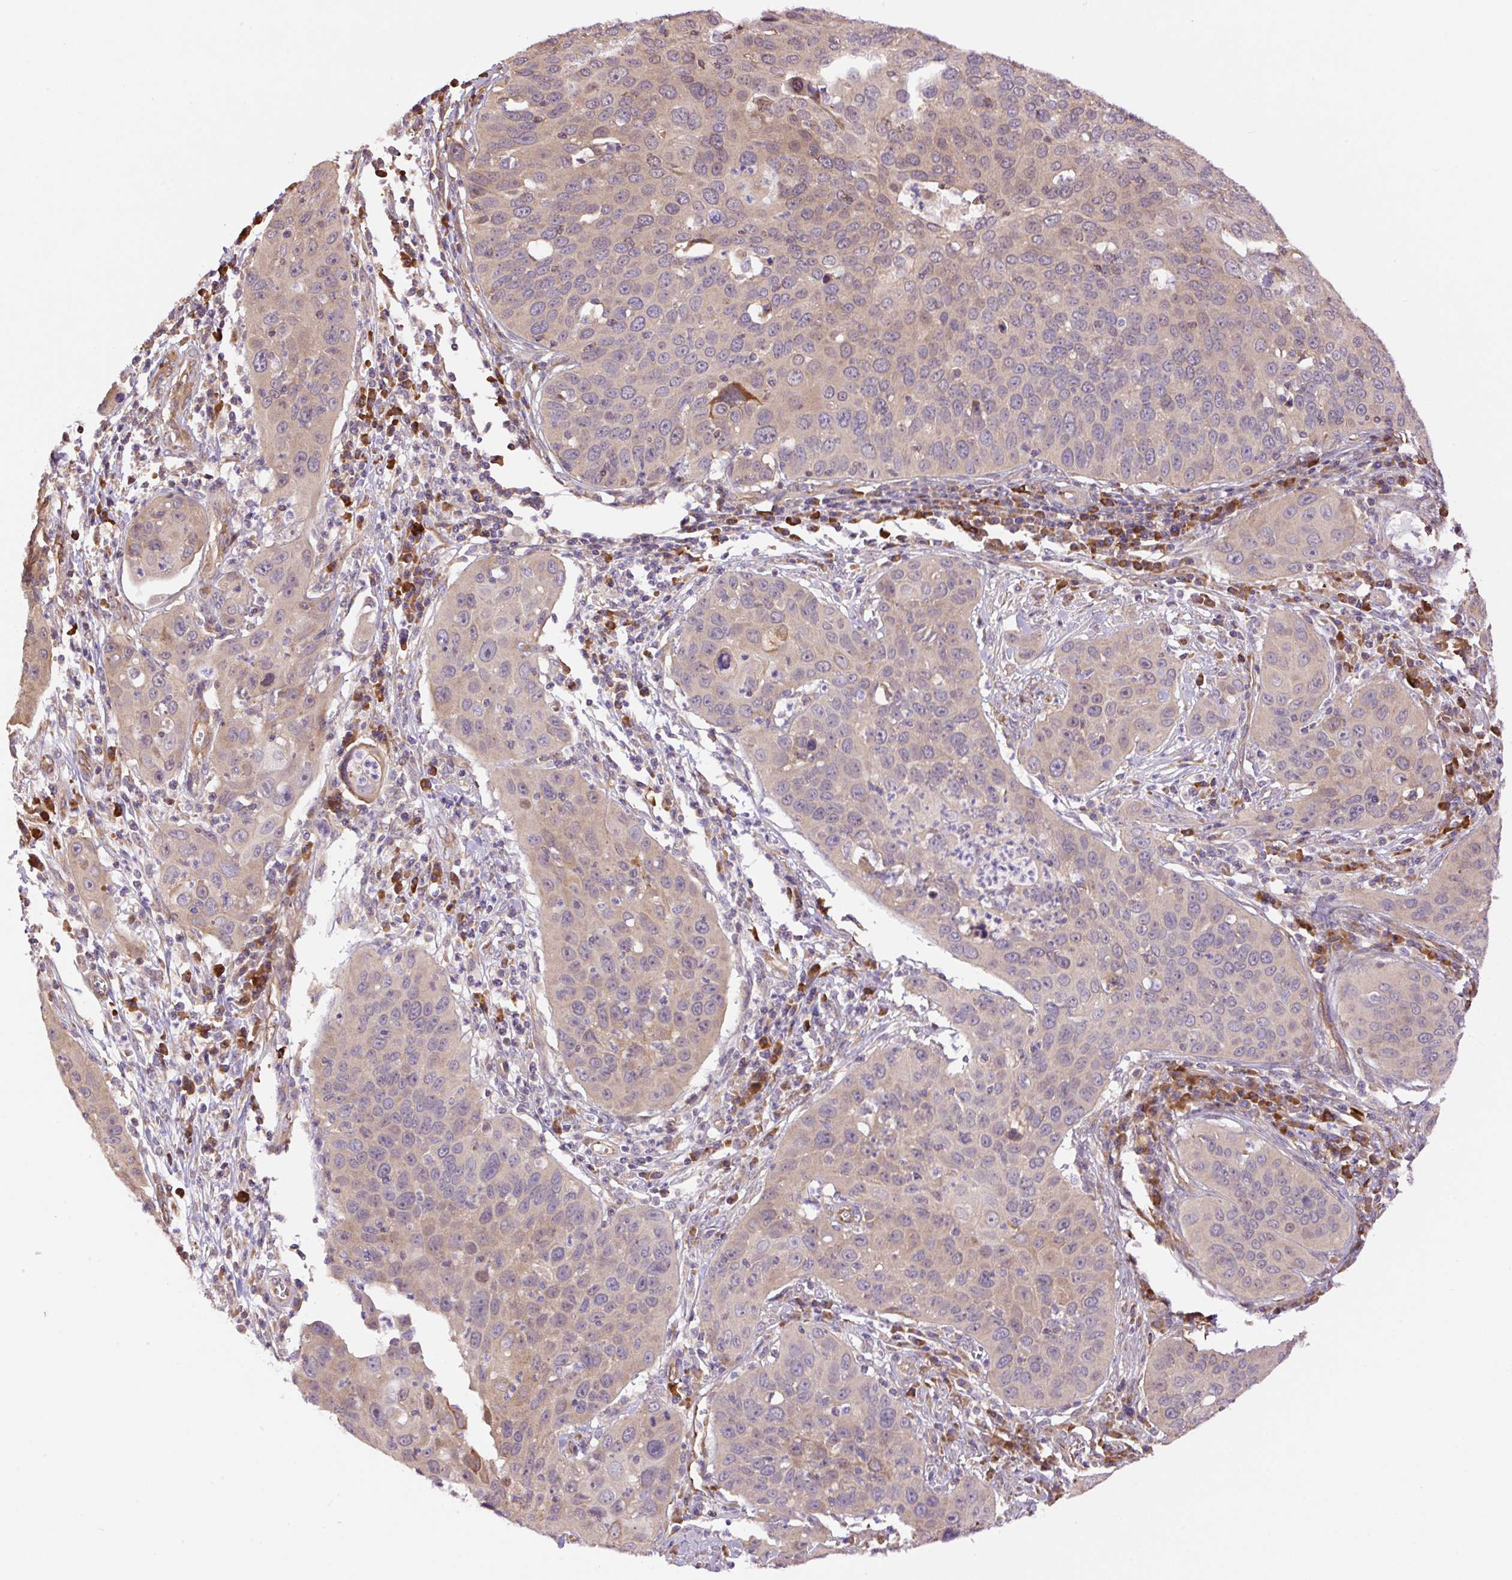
{"staining": {"intensity": "weak", "quantity": "25%-75%", "location": "cytoplasmic/membranous"}, "tissue": "cervical cancer", "cell_type": "Tumor cells", "image_type": "cancer", "snomed": [{"axis": "morphology", "description": "Squamous cell carcinoma, NOS"}, {"axis": "topography", "description": "Cervix"}], "caption": "Immunohistochemistry histopathology image of neoplastic tissue: human cervical cancer (squamous cell carcinoma) stained using IHC reveals low levels of weak protein expression localized specifically in the cytoplasmic/membranous of tumor cells, appearing as a cytoplasmic/membranous brown color.", "gene": "PPME1", "patient": {"sex": "female", "age": 36}}